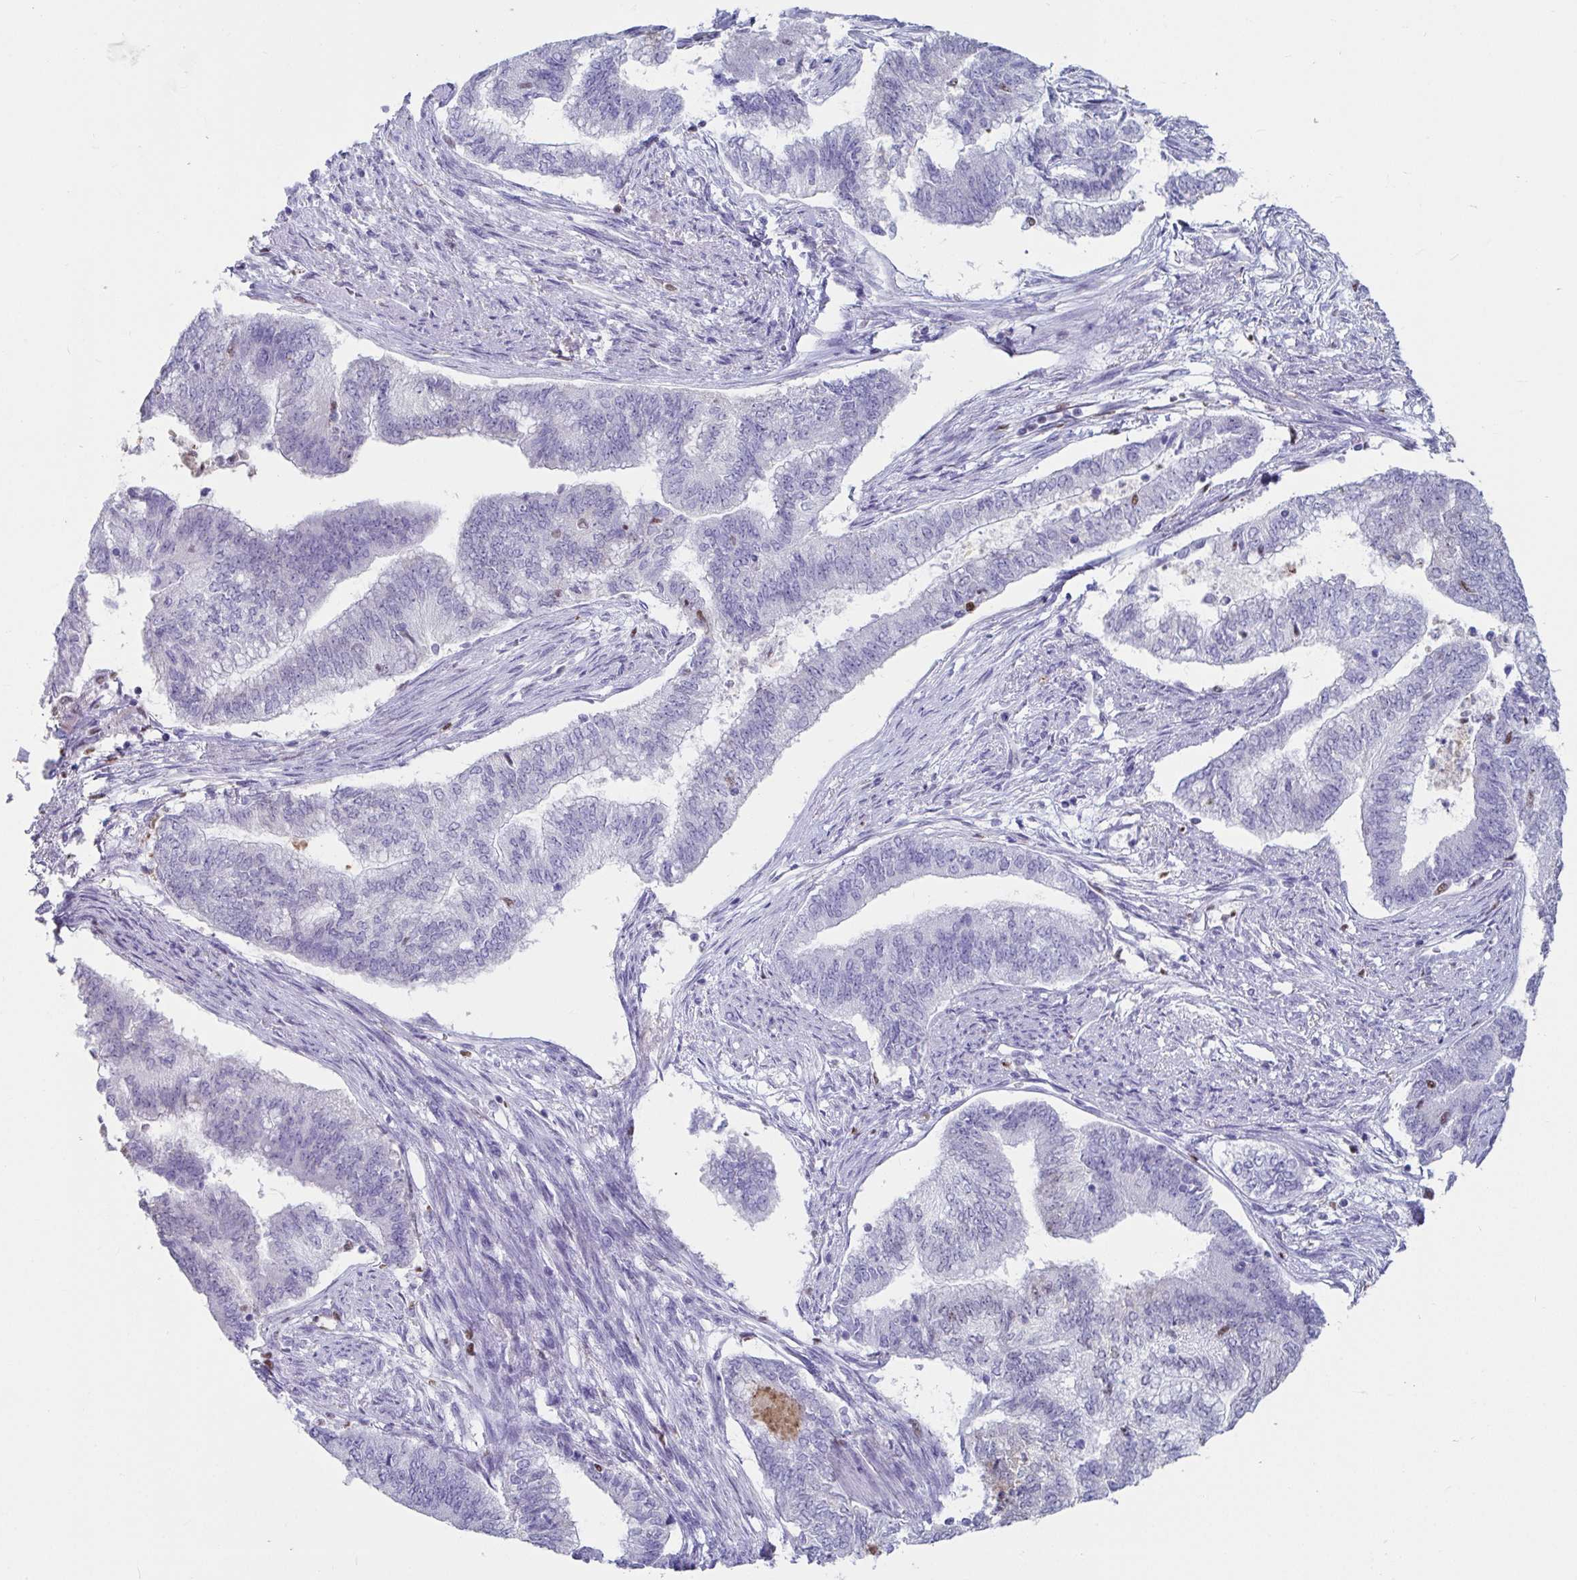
{"staining": {"intensity": "negative", "quantity": "none", "location": "none"}, "tissue": "endometrial cancer", "cell_type": "Tumor cells", "image_type": "cancer", "snomed": [{"axis": "morphology", "description": "Adenocarcinoma, NOS"}, {"axis": "topography", "description": "Endometrium"}], "caption": "Immunohistochemical staining of human endometrial cancer demonstrates no significant staining in tumor cells.", "gene": "ZNF586", "patient": {"sex": "female", "age": 65}}